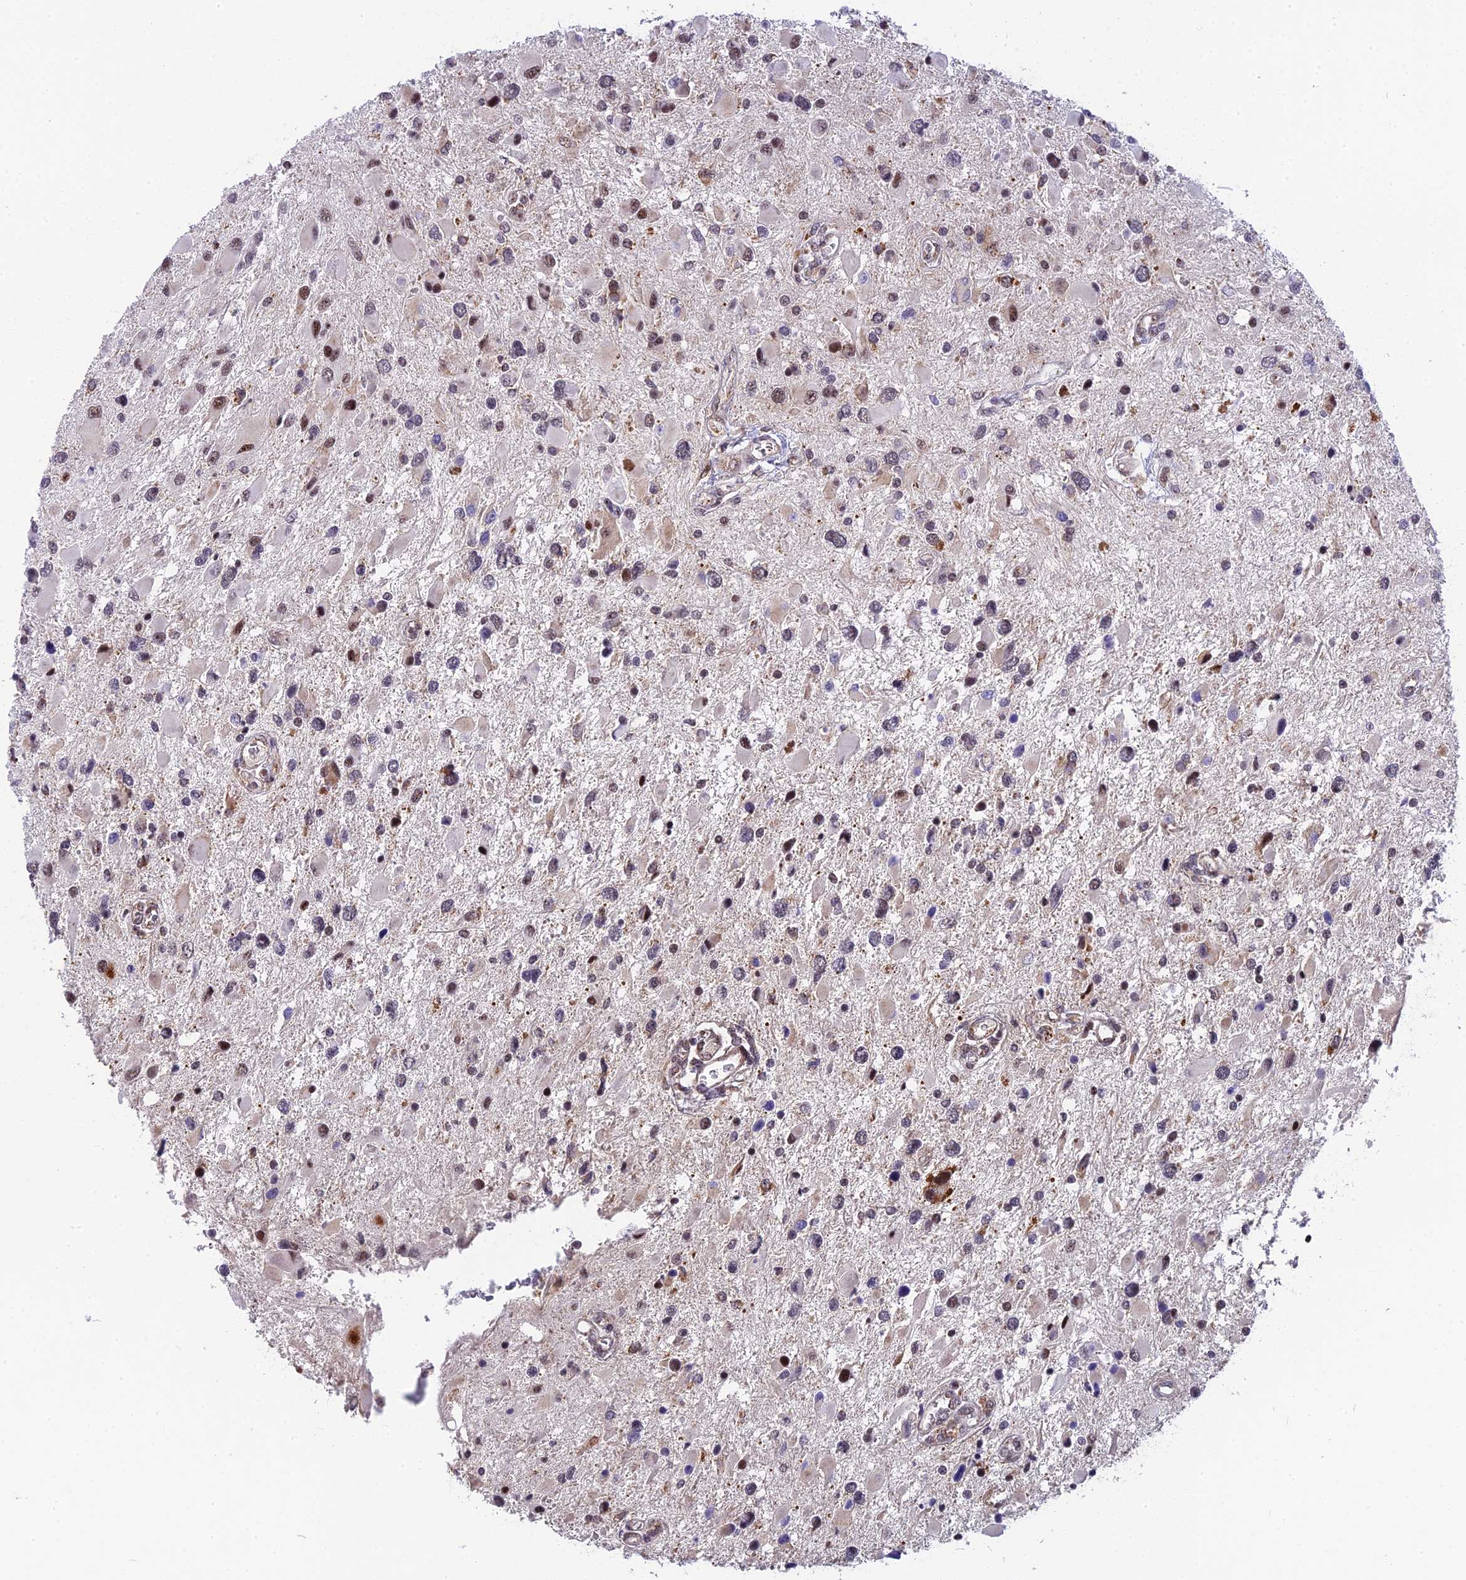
{"staining": {"intensity": "moderate", "quantity": "25%-75%", "location": "nuclear"}, "tissue": "glioma", "cell_type": "Tumor cells", "image_type": "cancer", "snomed": [{"axis": "morphology", "description": "Glioma, malignant, High grade"}, {"axis": "topography", "description": "Brain"}], "caption": "Immunohistochemistry (IHC) (DAB (3,3'-diaminobenzidine)) staining of glioma displays moderate nuclear protein expression in approximately 25%-75% of tumor cells. Immunohistochemistry stains the protein in brown and the nuclei are stained blue.", "gene": "CMC1", "patient": {"sex": "male", "age": 53}}